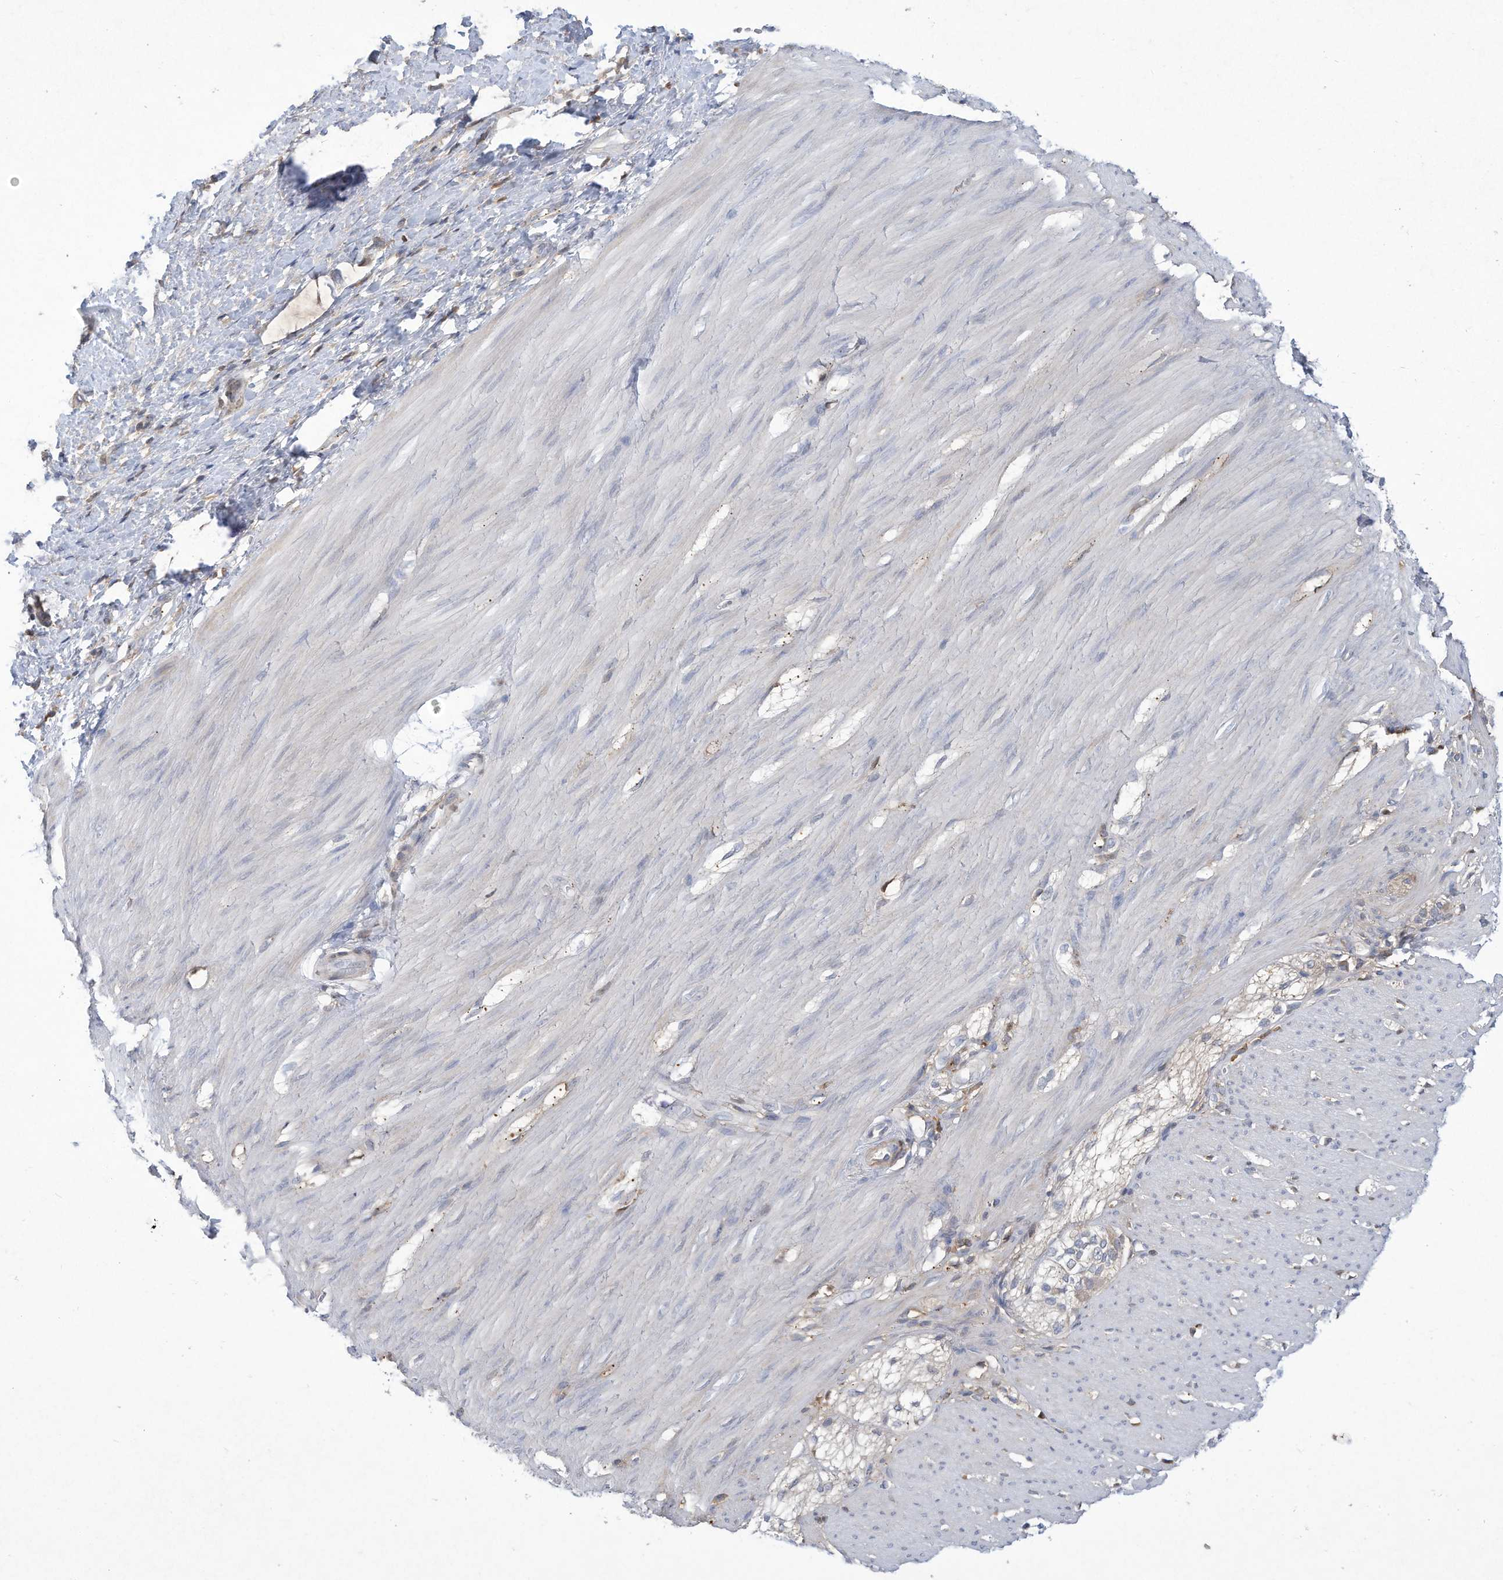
{"staining": {"intensity": "negative", "quantity": "none", "location": "none"}, "tissue": "smooth muscle", "cell_type": "Smooth muscle cells", "image_type": "normal", "snomed": [{"axis": "morphology", "description": "Normal tissue, NOS"}, {"axis": "morphology", "description": "Adenocarcinoma, NOS"}, {"axis": "topography", "description": "Colon"}, {"axis": "topography", "description": "Peripheral nerve tissue"}], "caption": "This histopathology image is of normal smooth muscle stained with immunohistochemistry (IHC) to label a protein in brown with the nuclei are counter-stained blue. There is no staining in smooth muscle cells. The staining is performed using DAB brown chromogen with nuclei counter-stained in using hematoxylin.", "gene": "HAS3", "patient": {"sex": "male", "age": 14}}